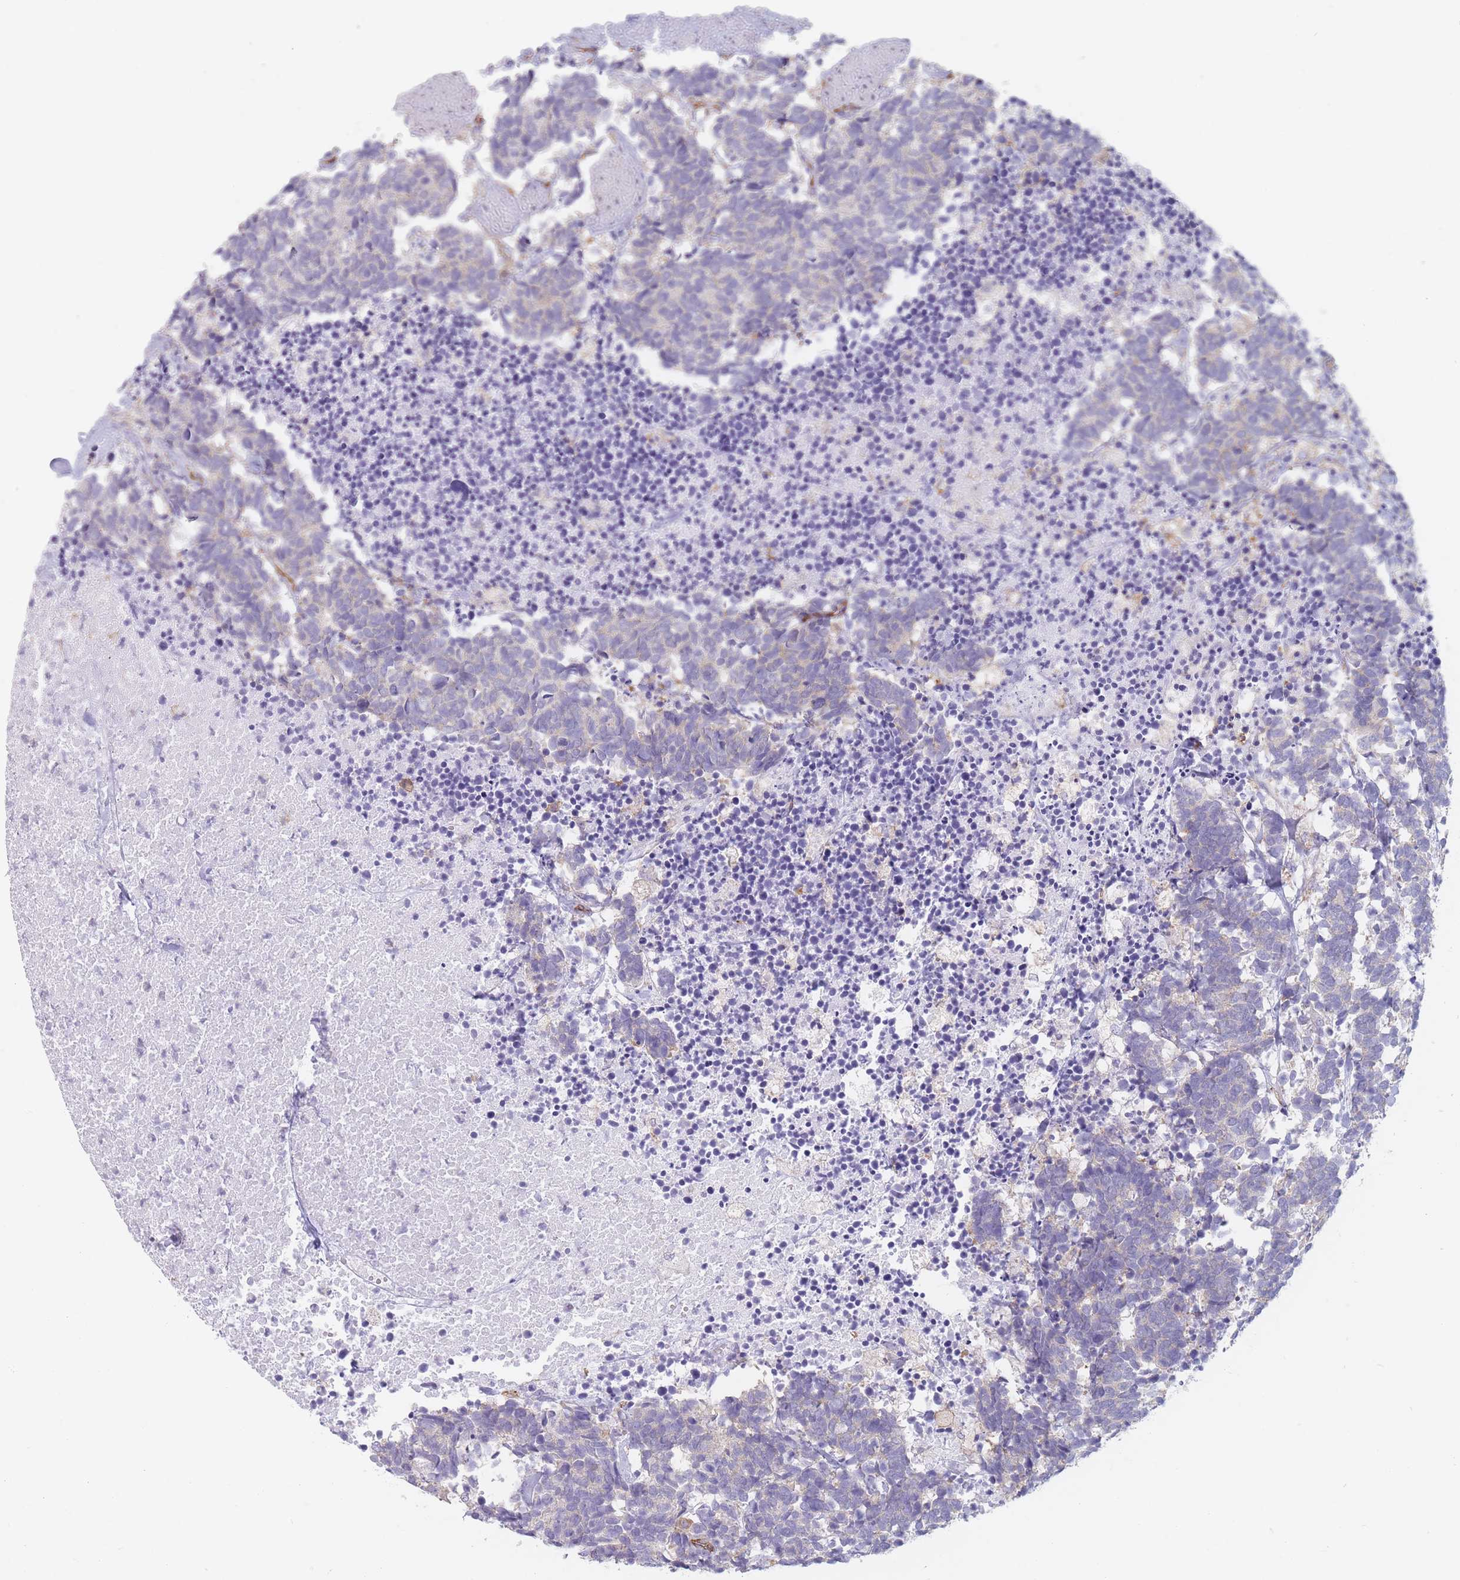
{"staining": {"intensity": "negative", "quantity": "none", "location": "none"}, "tissue": "carcinoid", "cell_type": "Tumor cells", "image_type": "cancer", "snomed": [{"axis": "morphology", "description": "Carcinoma, NOS"}, {"axis": "morphology", "description": "Carcinoid, malignant, NOS"}, {"axis": "topography", "description": "Prostate"}], "caption": "Human carcinoid stained for a protein using immunohistochemistry shows no positivity in tumor cells.", "gene": "MAP1S", "patient": {"sex": "male", "age": 57}}